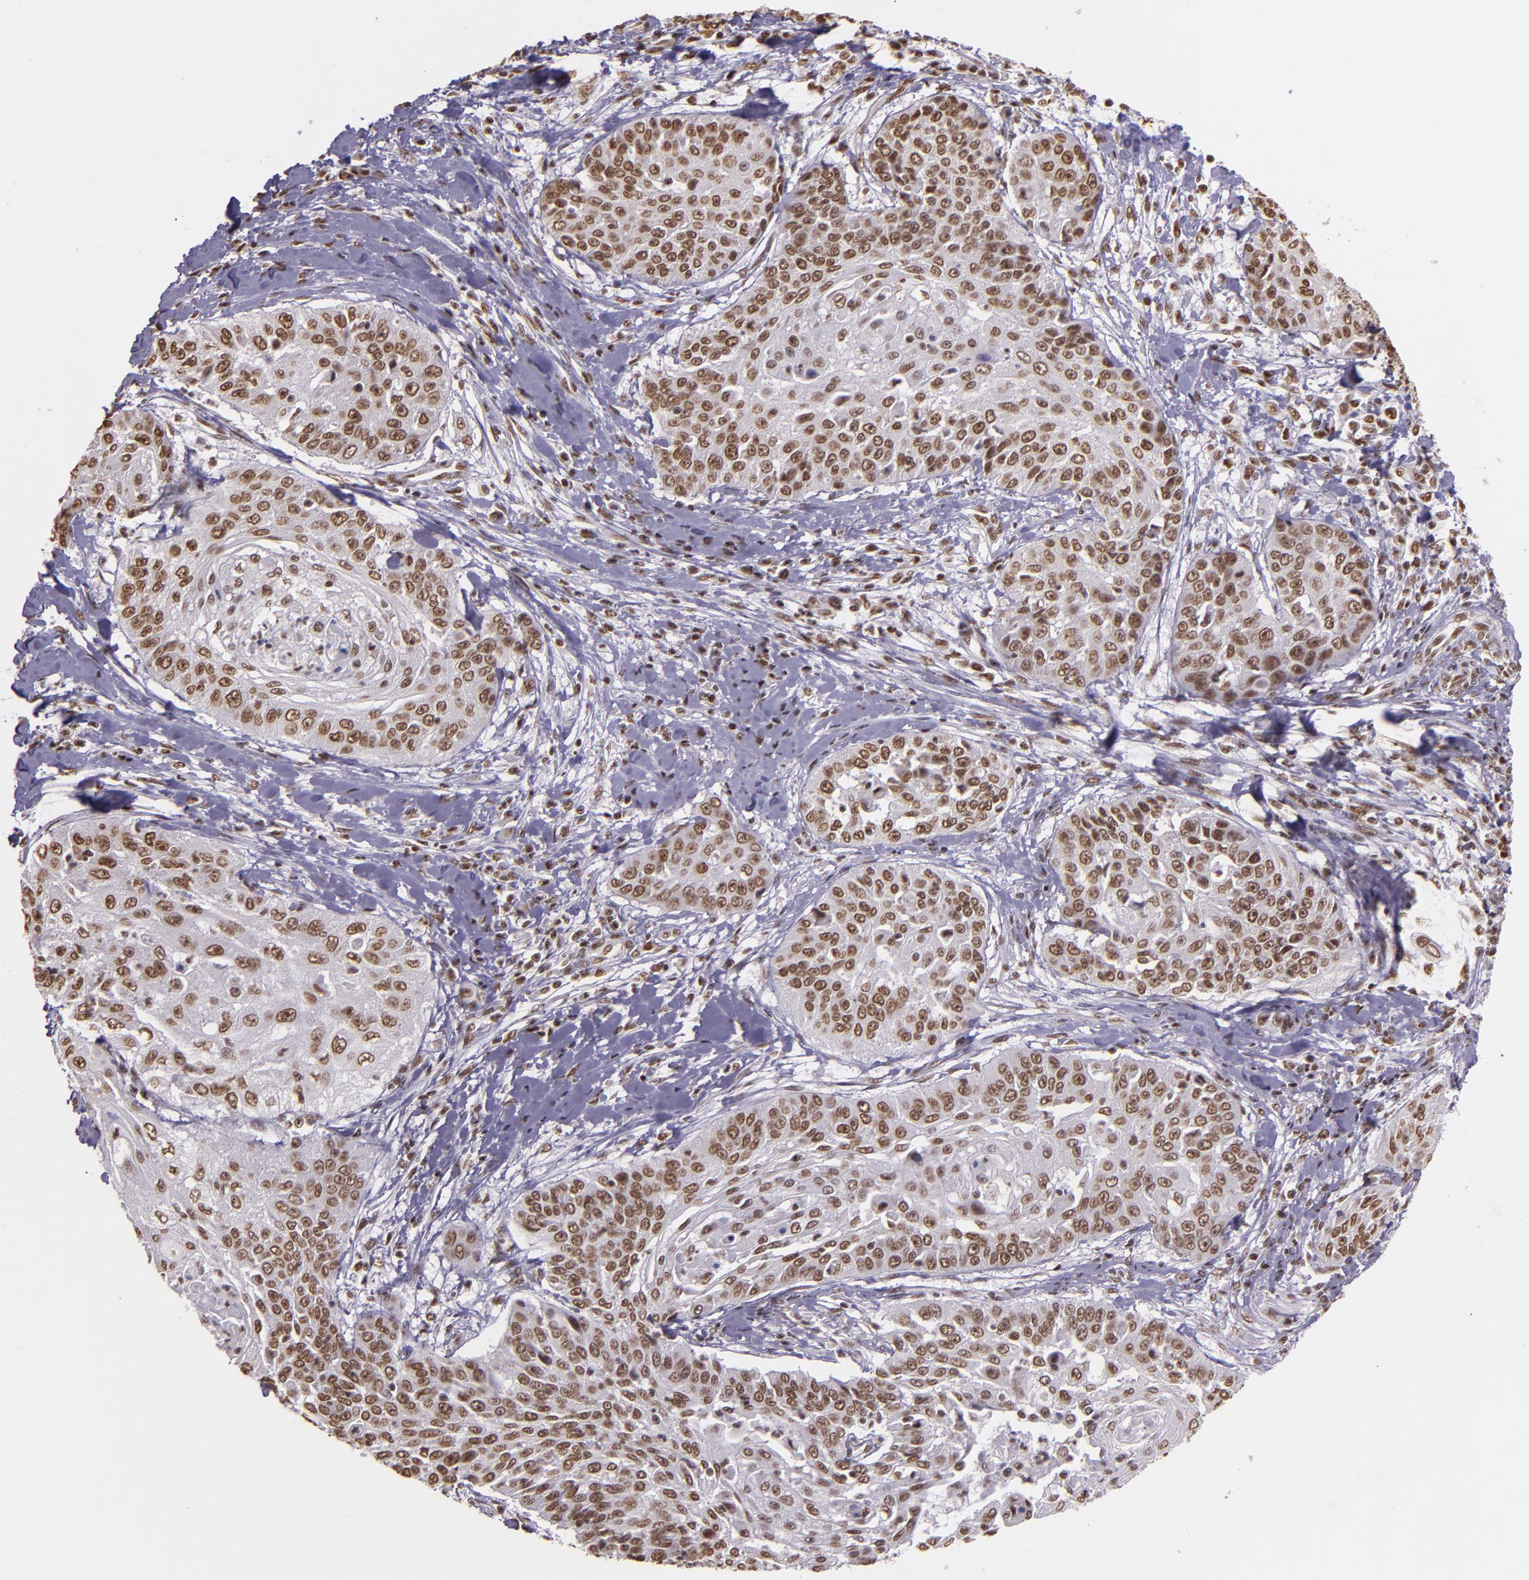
{"staining": {"intensity": "moderate", "quantity": ">75%", "location": "nuclear"}, "tissue": "cervical cancer", "cell_type": "Tumor cells", "image_type": "cancer", "snomed": [{"axis": "morphology", "description": "Squamous cell carcinoma, NOS"}, {"axis": "topography", "description": "Cervix"}], "caption": "Immunohistochemical staining of cervical cancer demonstrates medium levels of moderate nuclear protein expression in about >75% of tumor cells. Nuclei are stained in blue.", "gene": "USF1", "patient": {"sex": "female", "age": 64}}